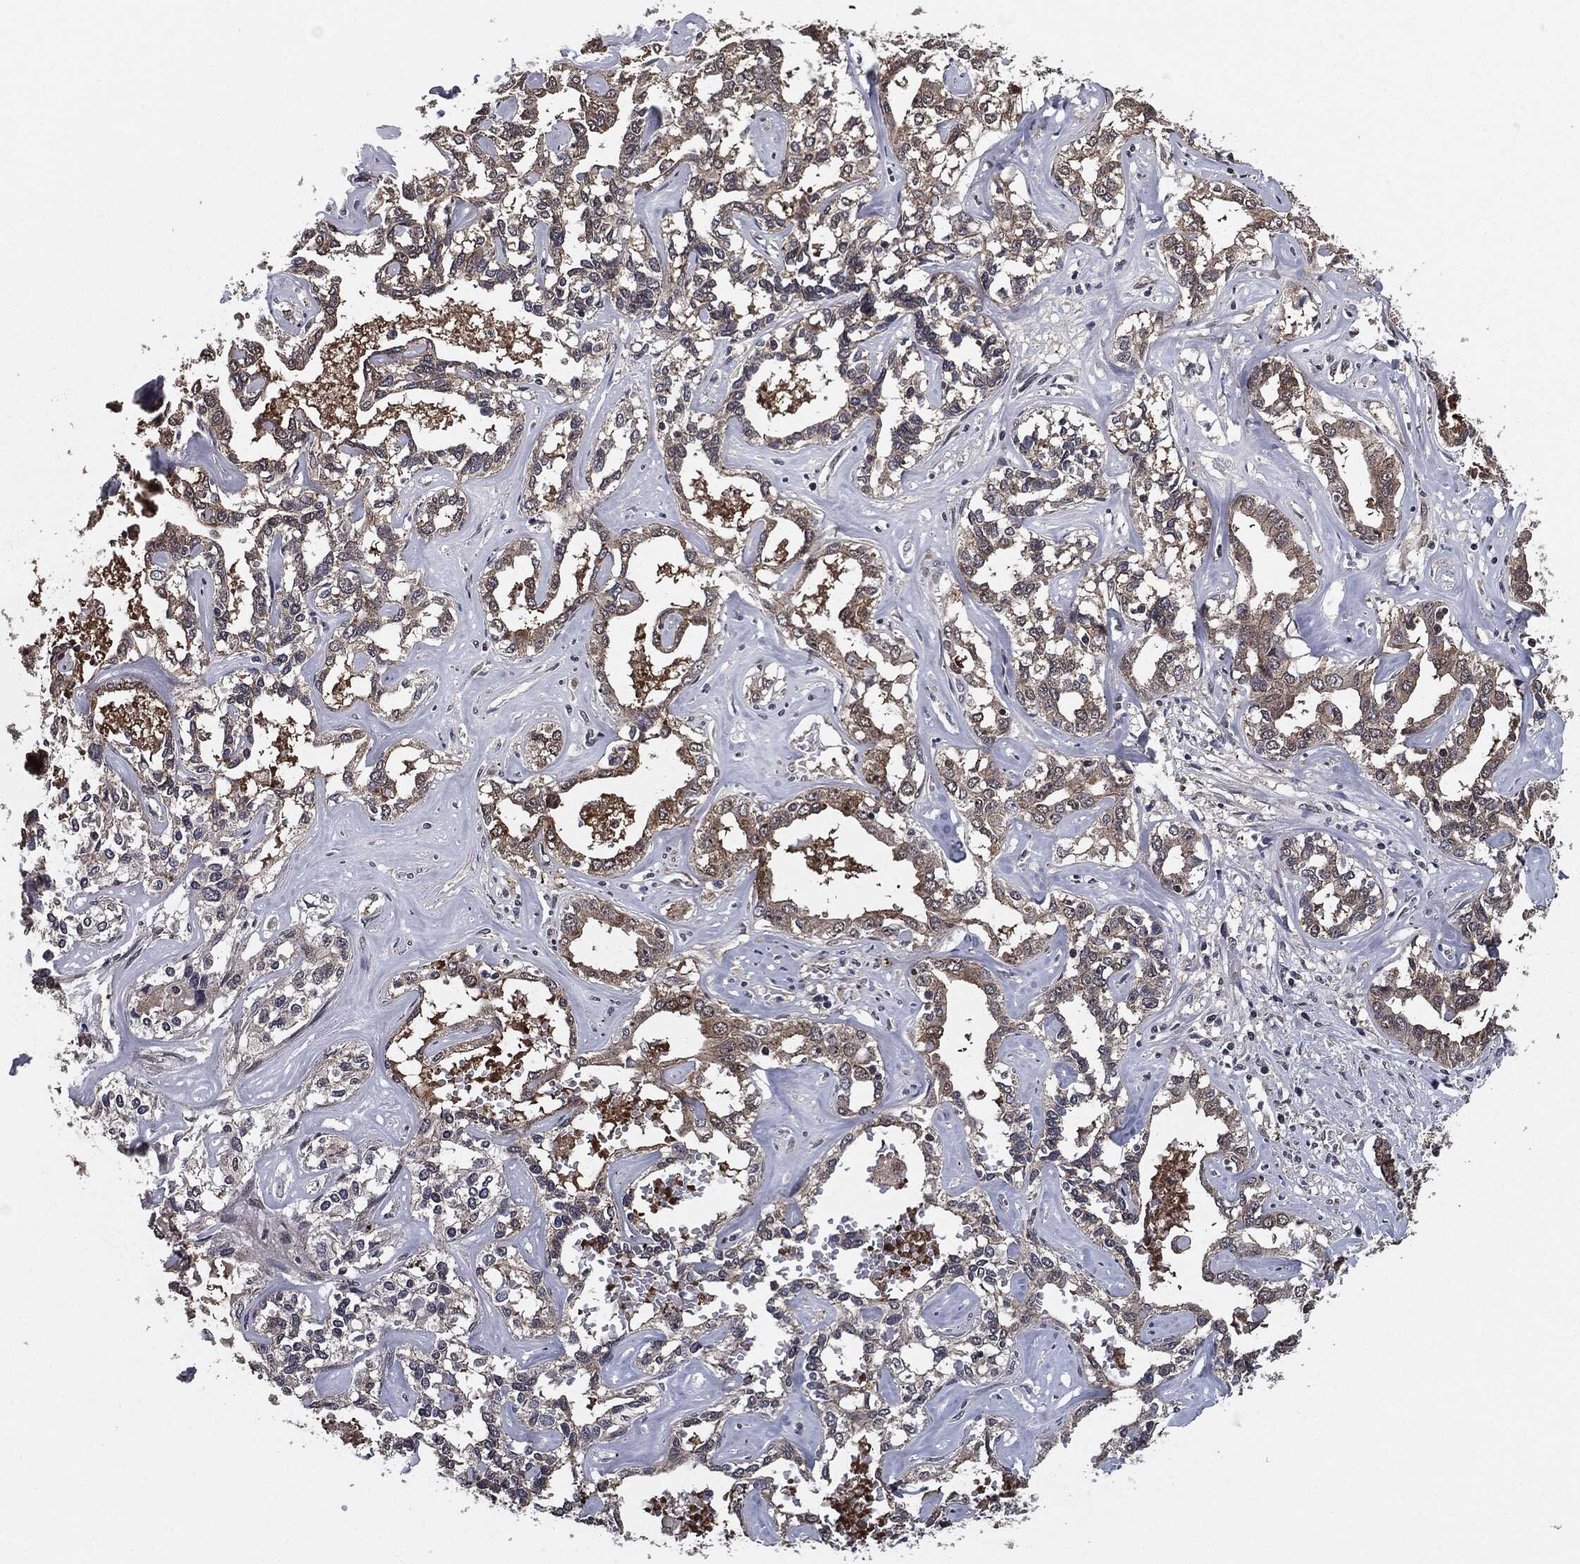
{"staining": {"intensity": "moderate", "quantity": "<25%", "location": "cytoplasmic/membranous"}, "tissue": "liver cancer", "cell_type": "Tumor cells", "image_type": "cancer", "snomed": [{"axis": "morphology", "description": "Cholangiocarcinoma"}, {"axis": "topography", "description": "Liver"}], "caption": "Immunohistochemistry (DAB) staining of liver cancer (cholangiocarcinoma) displays moderate cytoplasmic/membranous protein staining in approximately <25% of tumor cells. Nuclei are stained in blue.", "gene": "PTPA", "patient": {"sex": "male", "age": 59}}